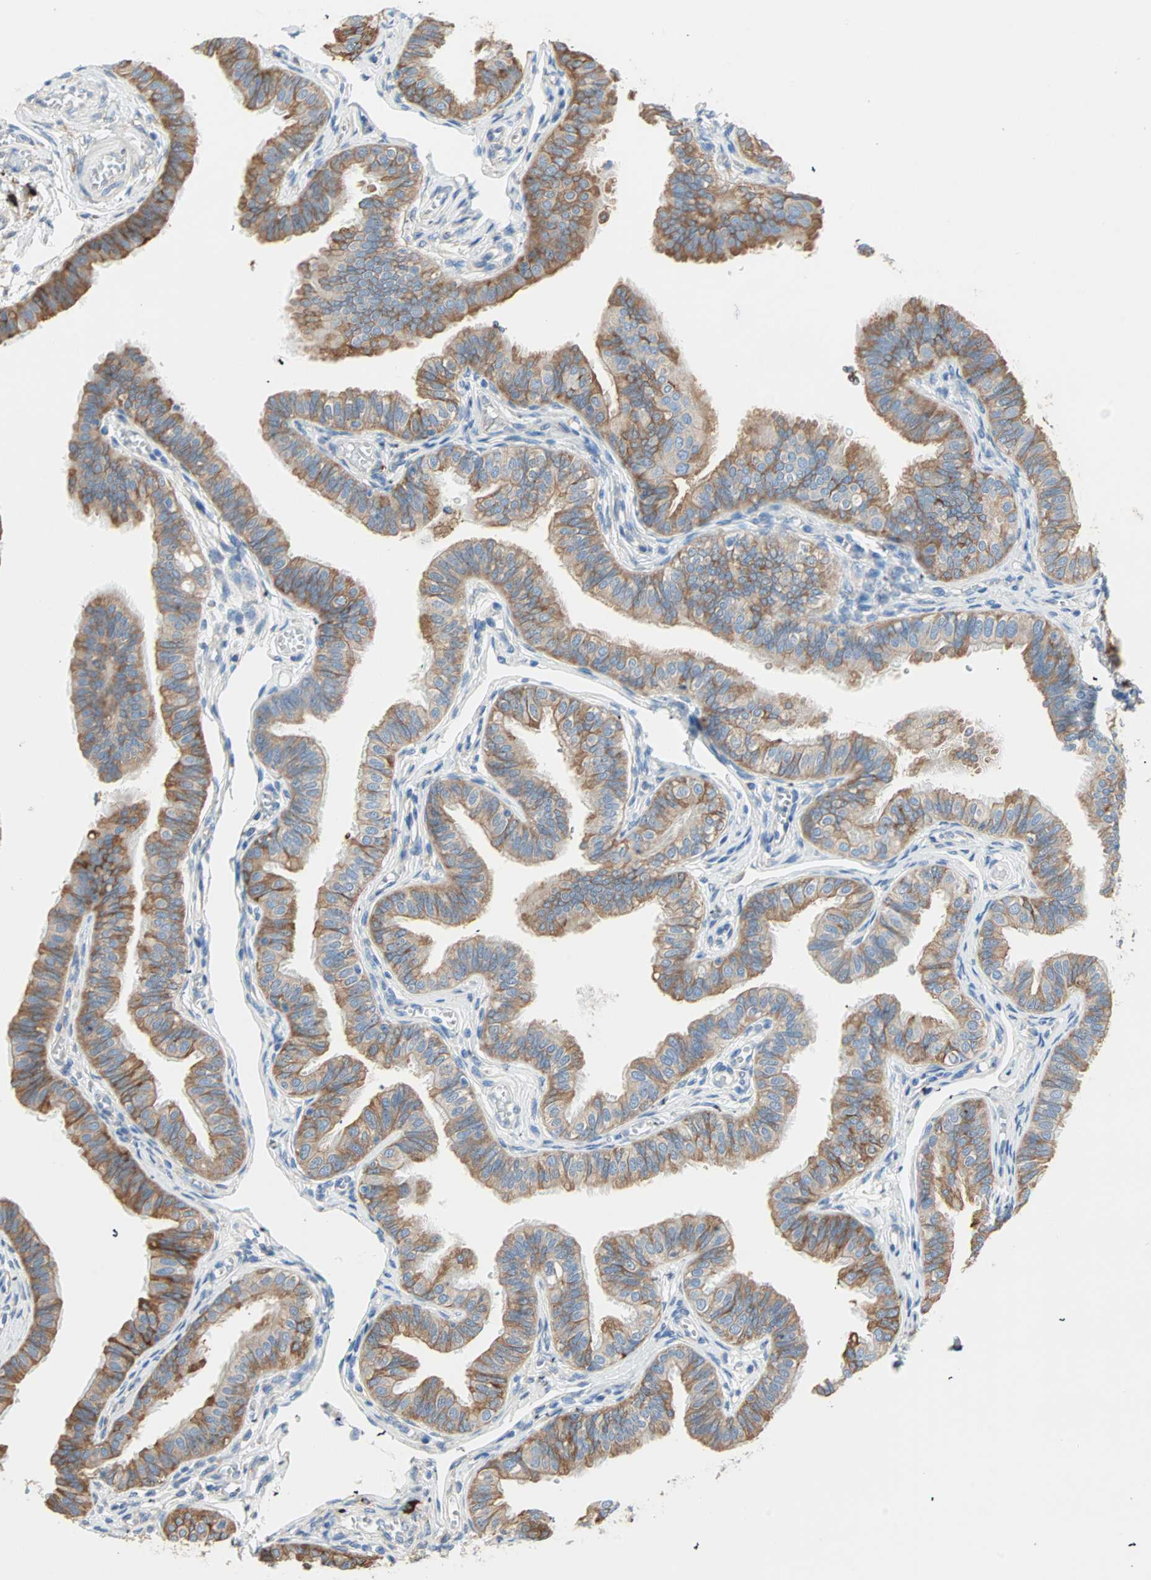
{"staining": {"intensity": "moderate", "quantity": ">75%", "location": "cytoplasmic/membranous"}, "tissue": "fallopian tube", "cell_type": "Glandular cells", "image_type": "normal", "snomed": [{"axis": "morphology", "description": "Normal tissue, NOS"}, {"axis": "morphology", "description": "Dermoid, NOS"}, {"axis": "topography", "description": "Fallopian tube"}], "caption": "Immunohistochemical staining of unremarkable human fallopian tube demonstrates >75% levels of moderate cytoplasmic/membranous protein positivity in about >75% of glandular cells. (IHC, brightfield microscopy, high magnification).", "gene": "PLCXD1", "patient": {"sex": "female", "age": 33}}